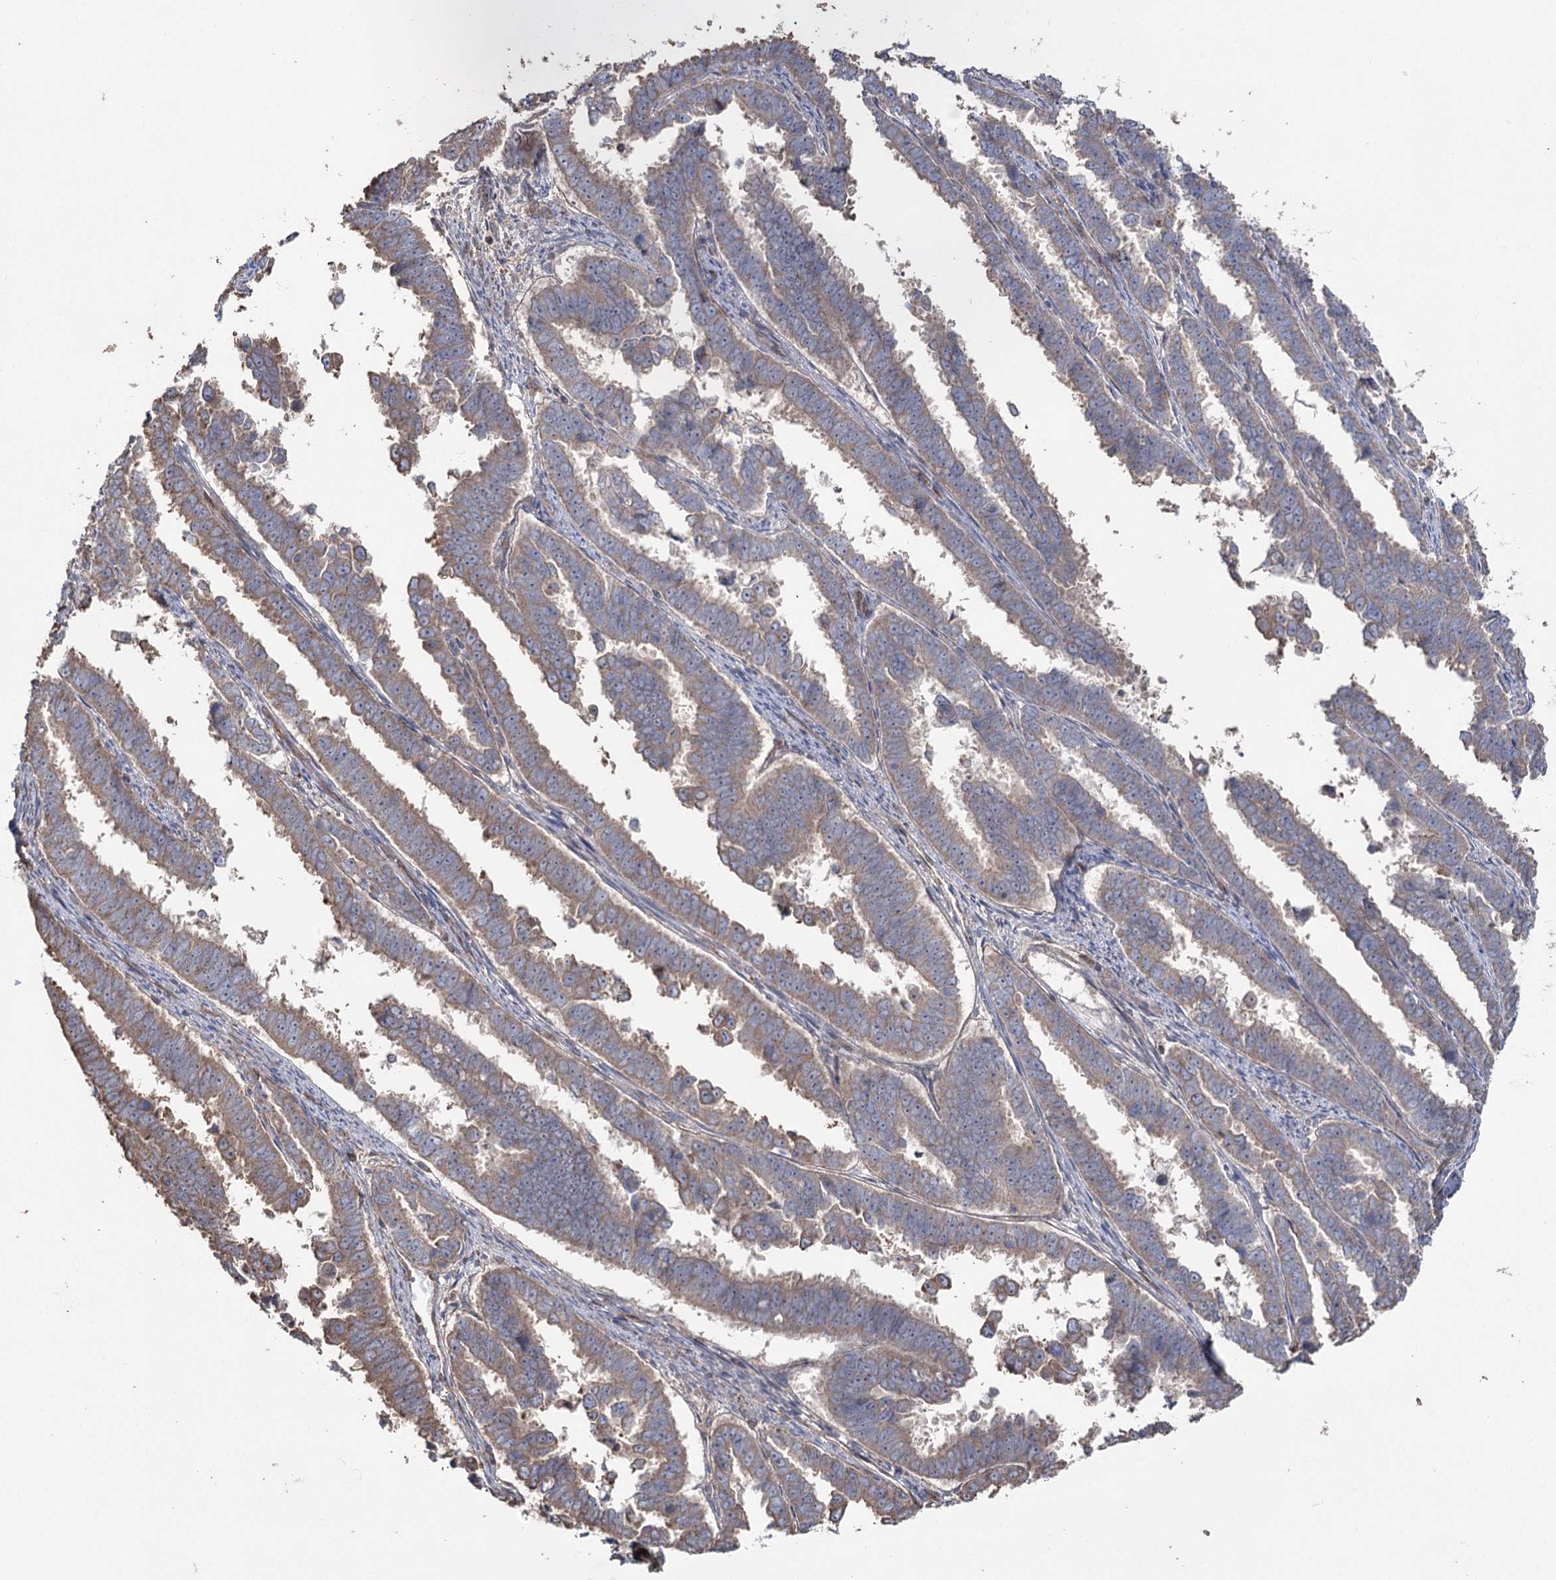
{"staining": {"intensity": "weak", "quantity": "25%-75%", "location": "cytoplasmic/membranous"}, "tissue": "endometrial cancer", "cell_type": "Tumor cells", "image_type": "cancer", "snomed": [{"axis": "morphology", "description": "Adenocarcinoma, NOS"}, {"axis": "topography", "description": "Endometrium"}], "caption": "Protein expression analysis of endometrial cancer (adenocarcinoma) demonstrates weak cytoplasmic/membranous staining in about 25%-75% of tumor cells.", "gene": "FAM13B", "patient": {"sex": "female", "age": 75}}